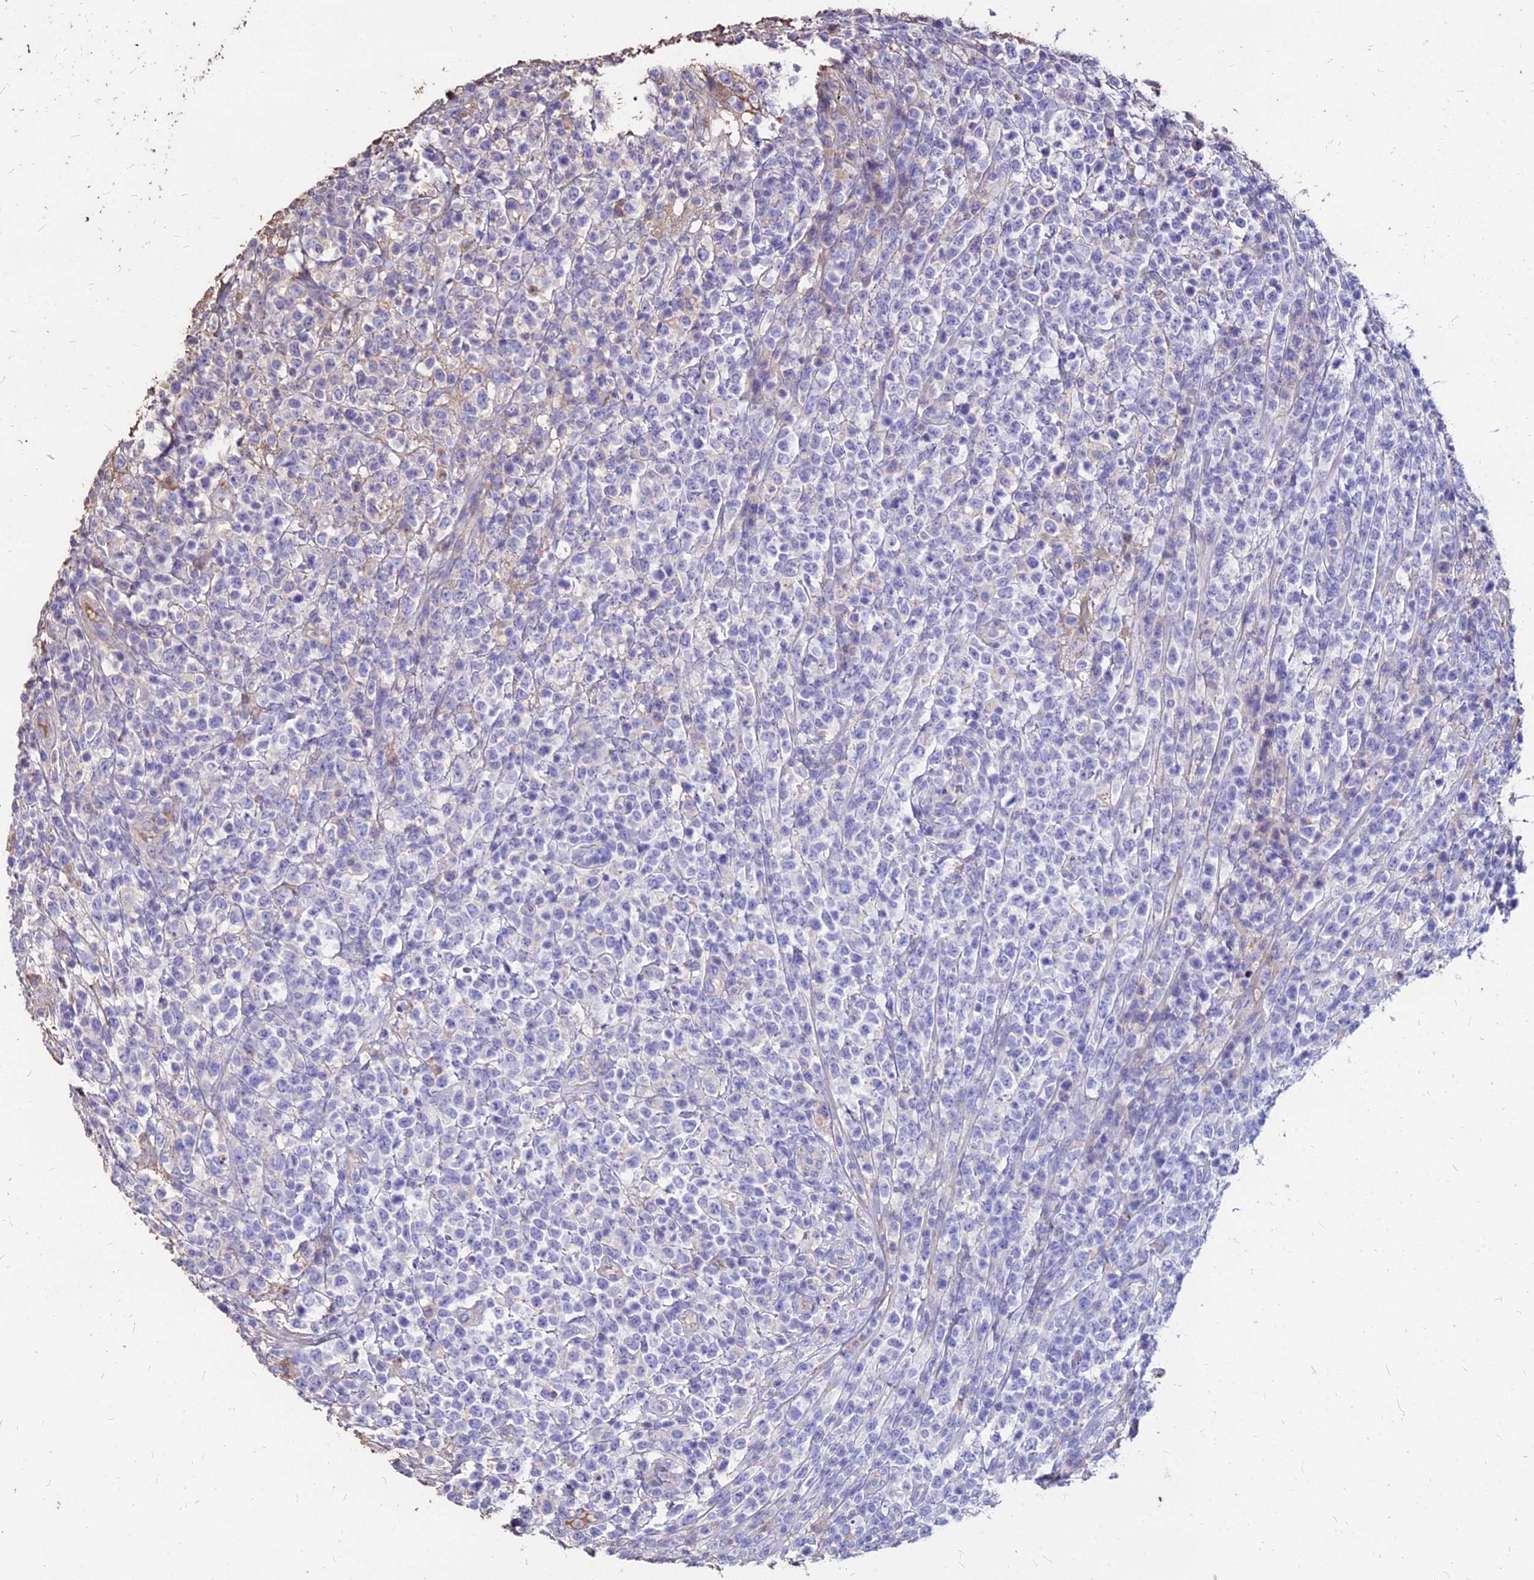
{"staining": {"intensity": "negative", "quantity": "none", "location": "none"}, "tissue": "lymphoma", "cell_type": "Tumor cells", "image_type": "cancer", "snomed": [{"axis": "morphology", "description": "Malignant lymphoma, non-Hodgkin's type, High grade"}, {"axis": "topography", "description": "Colon"}], "caption": "The immunohistochemistry (IHC) image has no significant positivity in tumor cells of malignant lymphoma, non-Hodgkin's type (high-grade) tissue.", "gene": "NME5", "patient": {"sex": "female", "age": 53}}